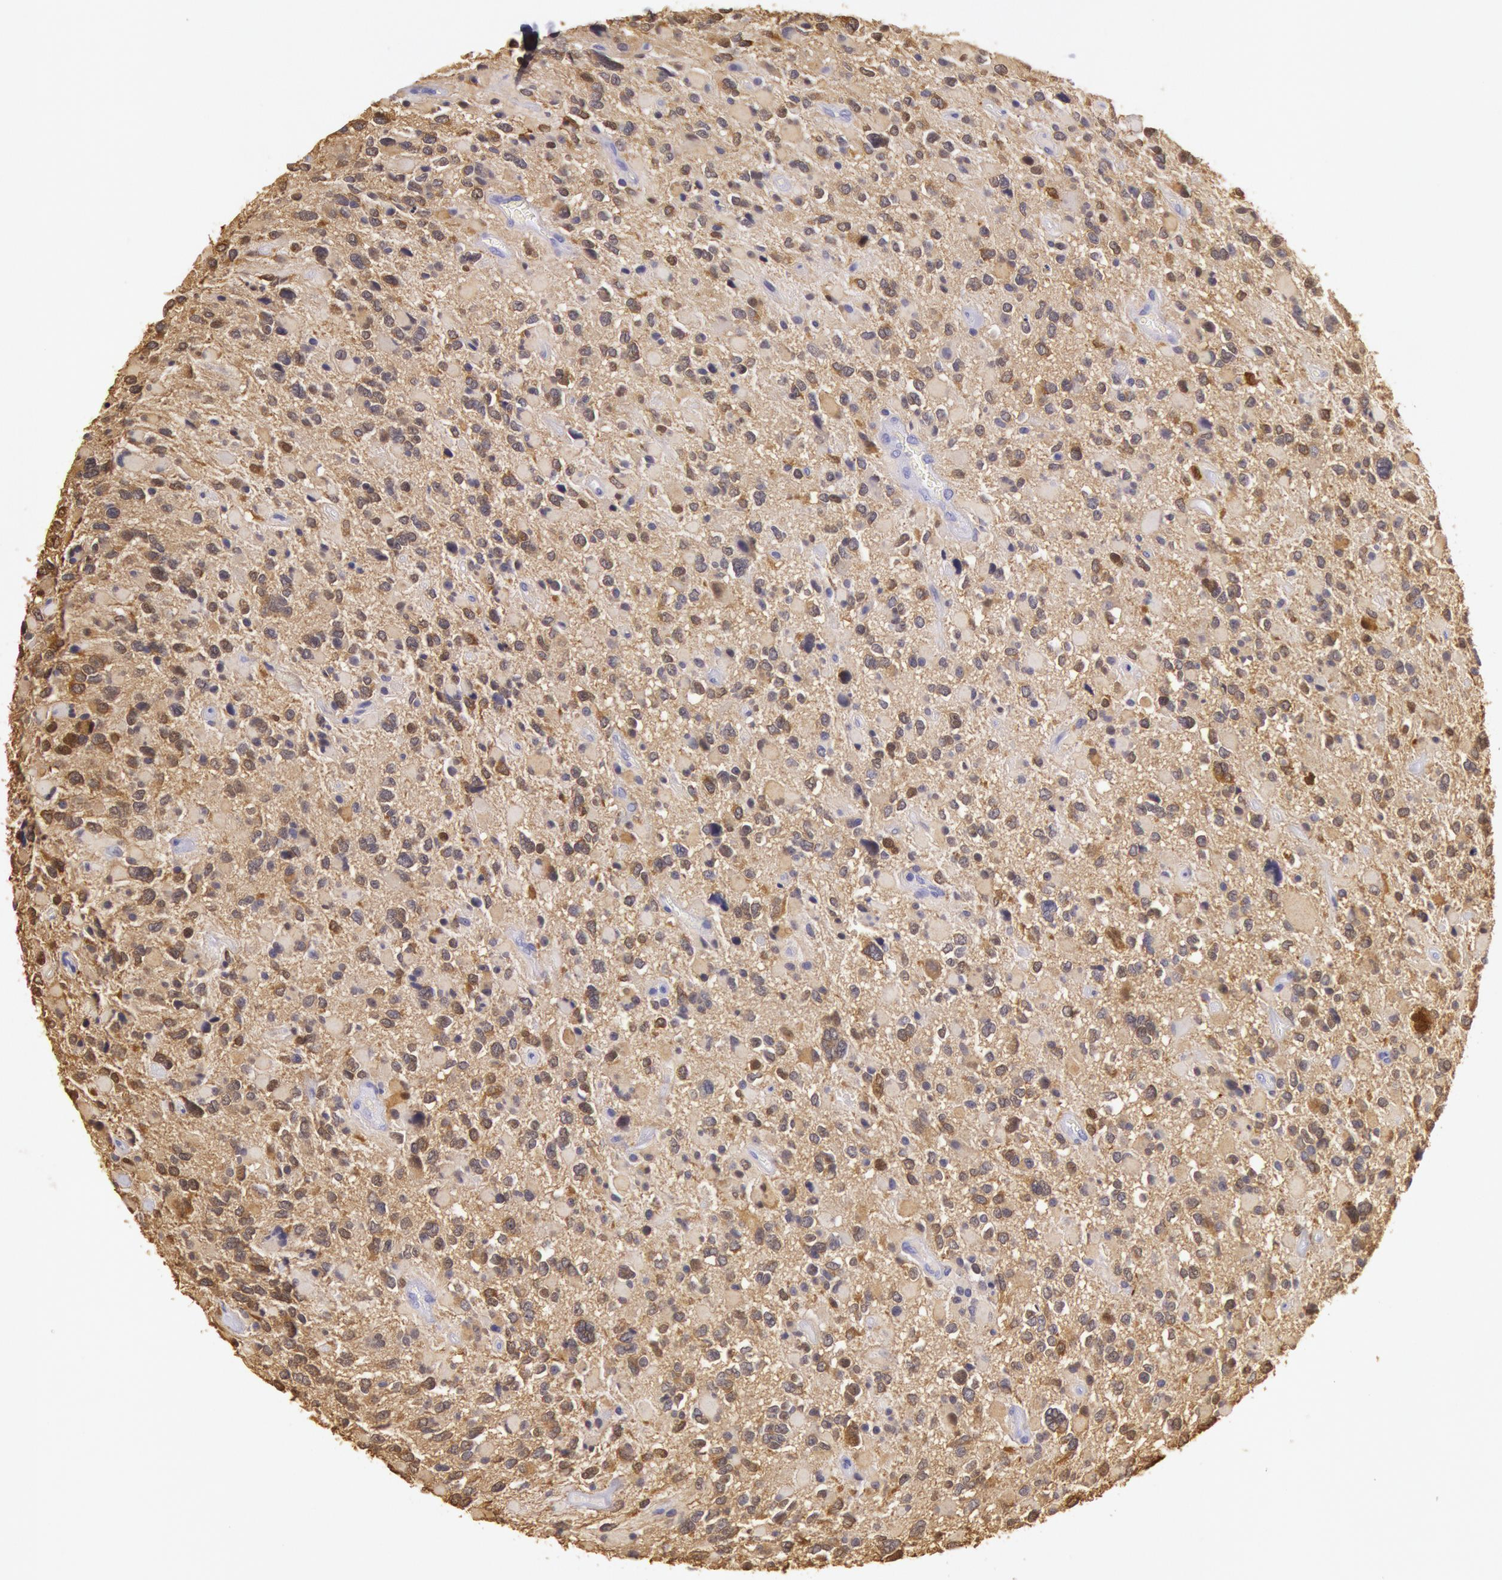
{"staining": {"intensity": "moderate", "quantity": "<25%", "location": "cytoplasmic/membranous"}, "tissue": "glioma", "cell_type": "Tumor cells", "image_type": "cancer", "snomed": [{"axis": "morphology", "description": "Glioma, malignant, High grade"}, {"axis": "topography", "description": "Brain"}], "caption": "About <25% of tumor cells in human high-grade glioma (malignant) exhibit moderate cytoplasmic/membranous protein positivity as visualized by brown immunohistochemical staining.", "gene": "CKB", "patient": {"sex": "female", "age": 37}}